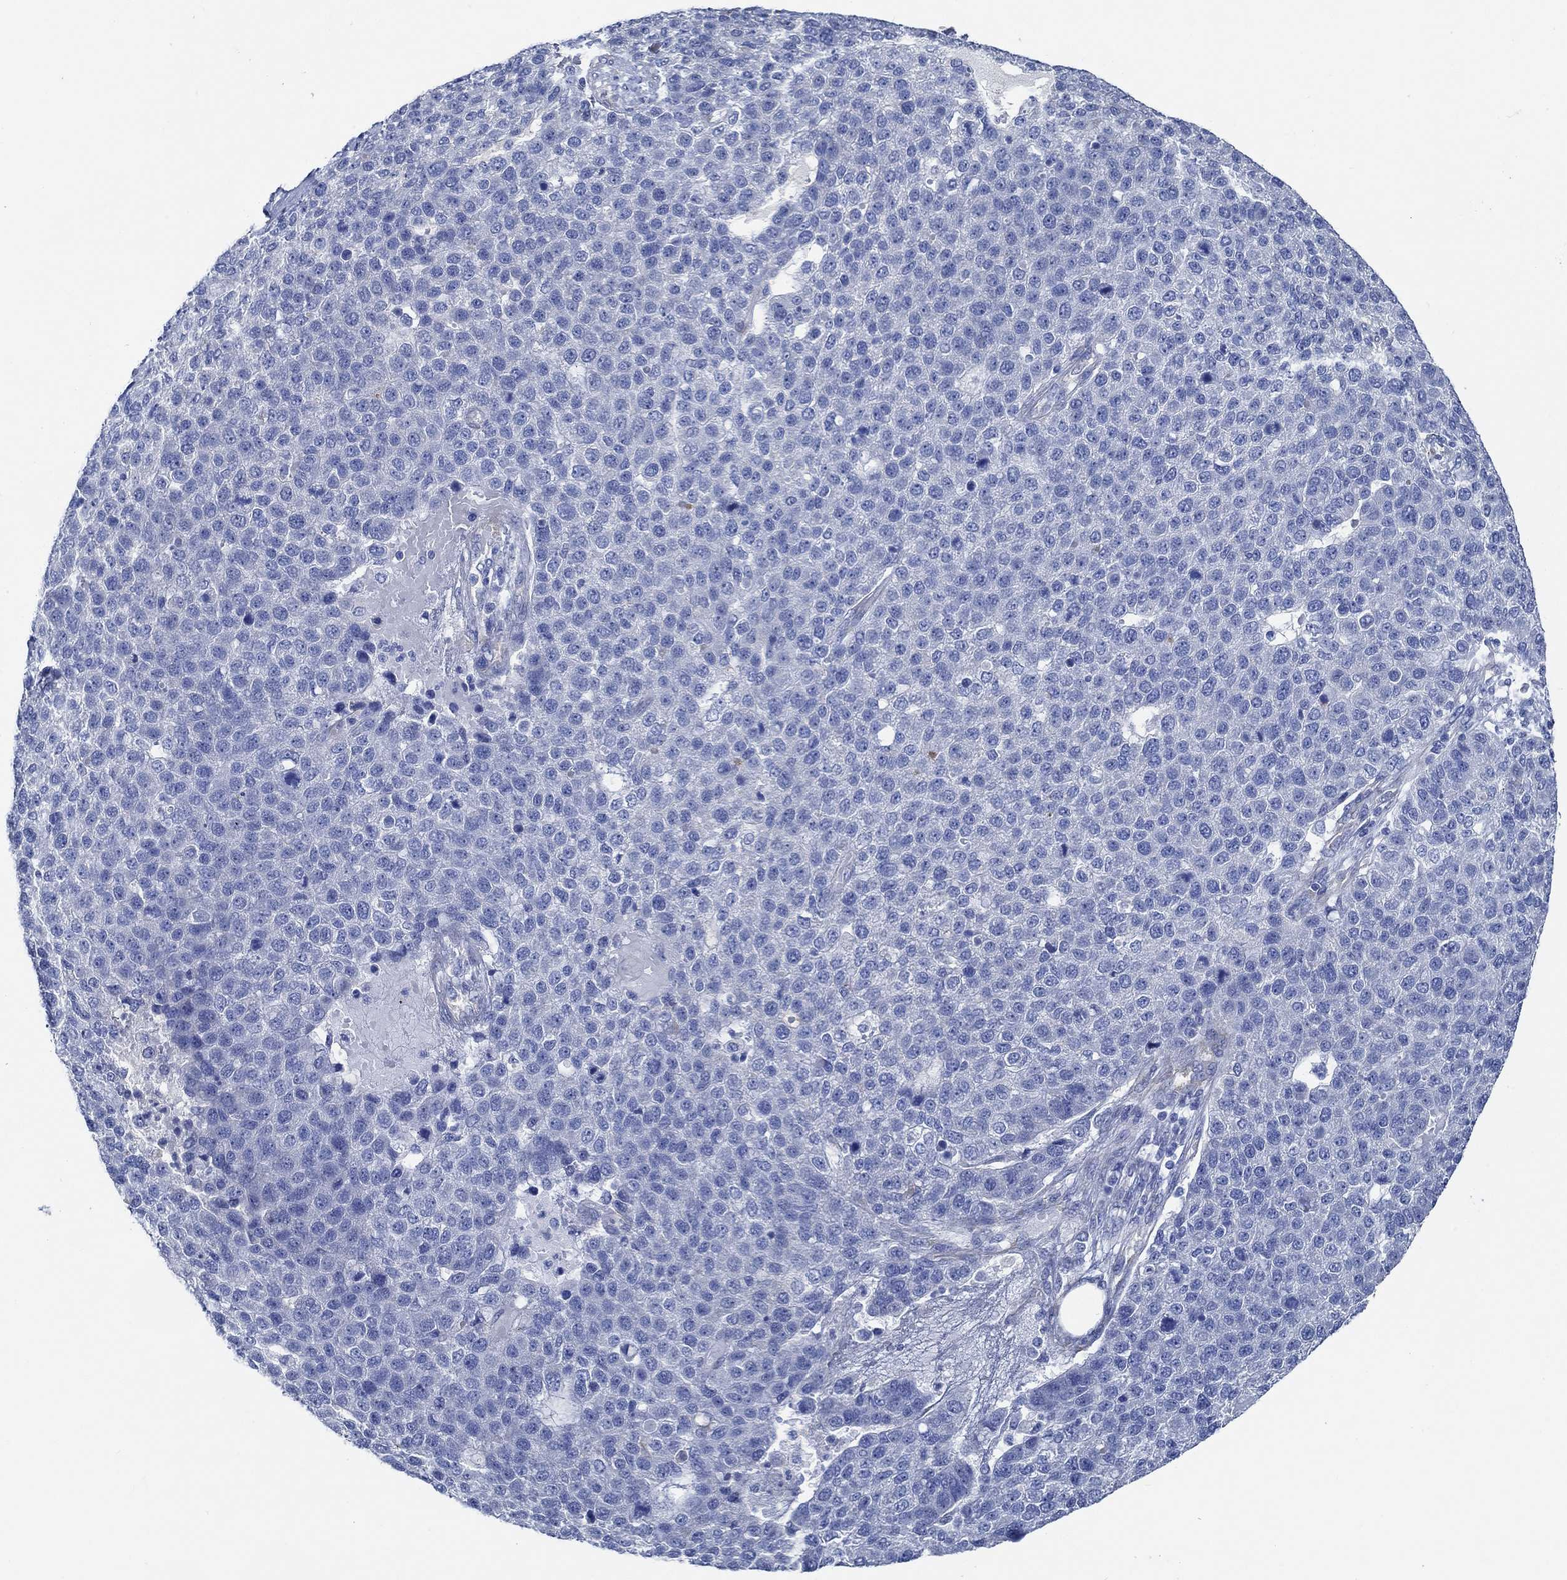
{"staining": {"intensity": "negative", "quantity": "none", "location": "none"}, "tissue": "pancreatic cancer", "cell_type": "Tumor cells", "image_type": "cancer", "snomed": [{"axis": "morphology", "description": "Adenocarcinoma, NOS"}, {"axis": "topography", "description": "Pancreas"}], "caption": "High power microscopy micrograph of an immunohistochemistry (IHC) histopathology image of pancreatic adenocarcinoma, revealing no significant expression in tumor cells.", "gene": "HECW2", "patient": {"sex": "female", "age": 61}}